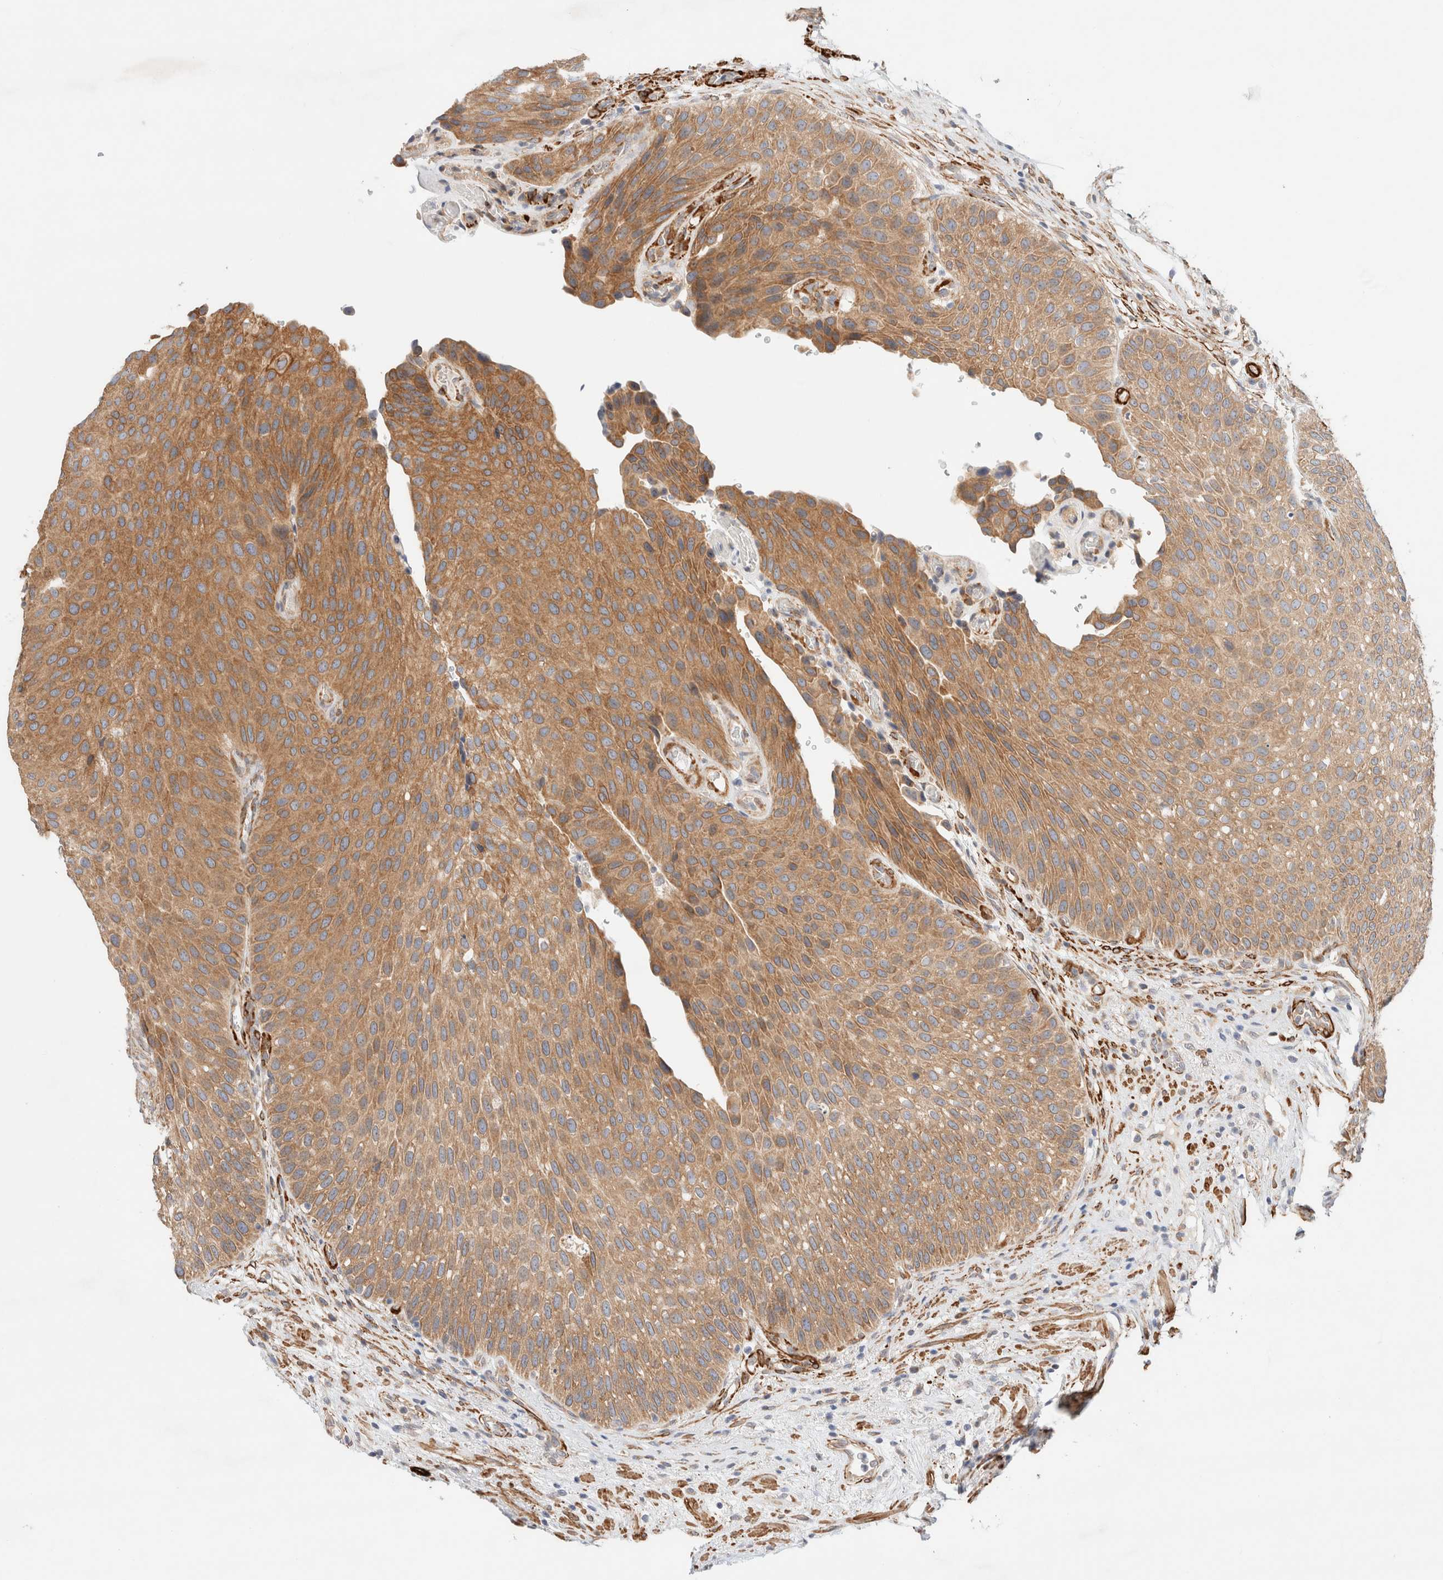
{"staining": {"intensity": "moderate", "quantity": ">75%", "location": "cytoplasmic/membranous"}, "tissue": "urothelial cancer", "cell_type": "Tumor cells", "image_type": "cancer", "snomed": [{"axis": "morphology", "description": "Normal tissue, NOS"}, {"axis": "morphology", "description": "Urothelial carcinoma, Low grade"}, {"axis": "topography", "description": "Urinary bladder"}, {"axis": "topography", "description": "Prostate"}], "caption": "Moderate cytoplasmic/membranous protein staining is seen in approximately >75% of tumor cells in urothelial carcinoma (low-grade).", "gene": "RRP15", "patient": {"sex": "male", "age": 60}}